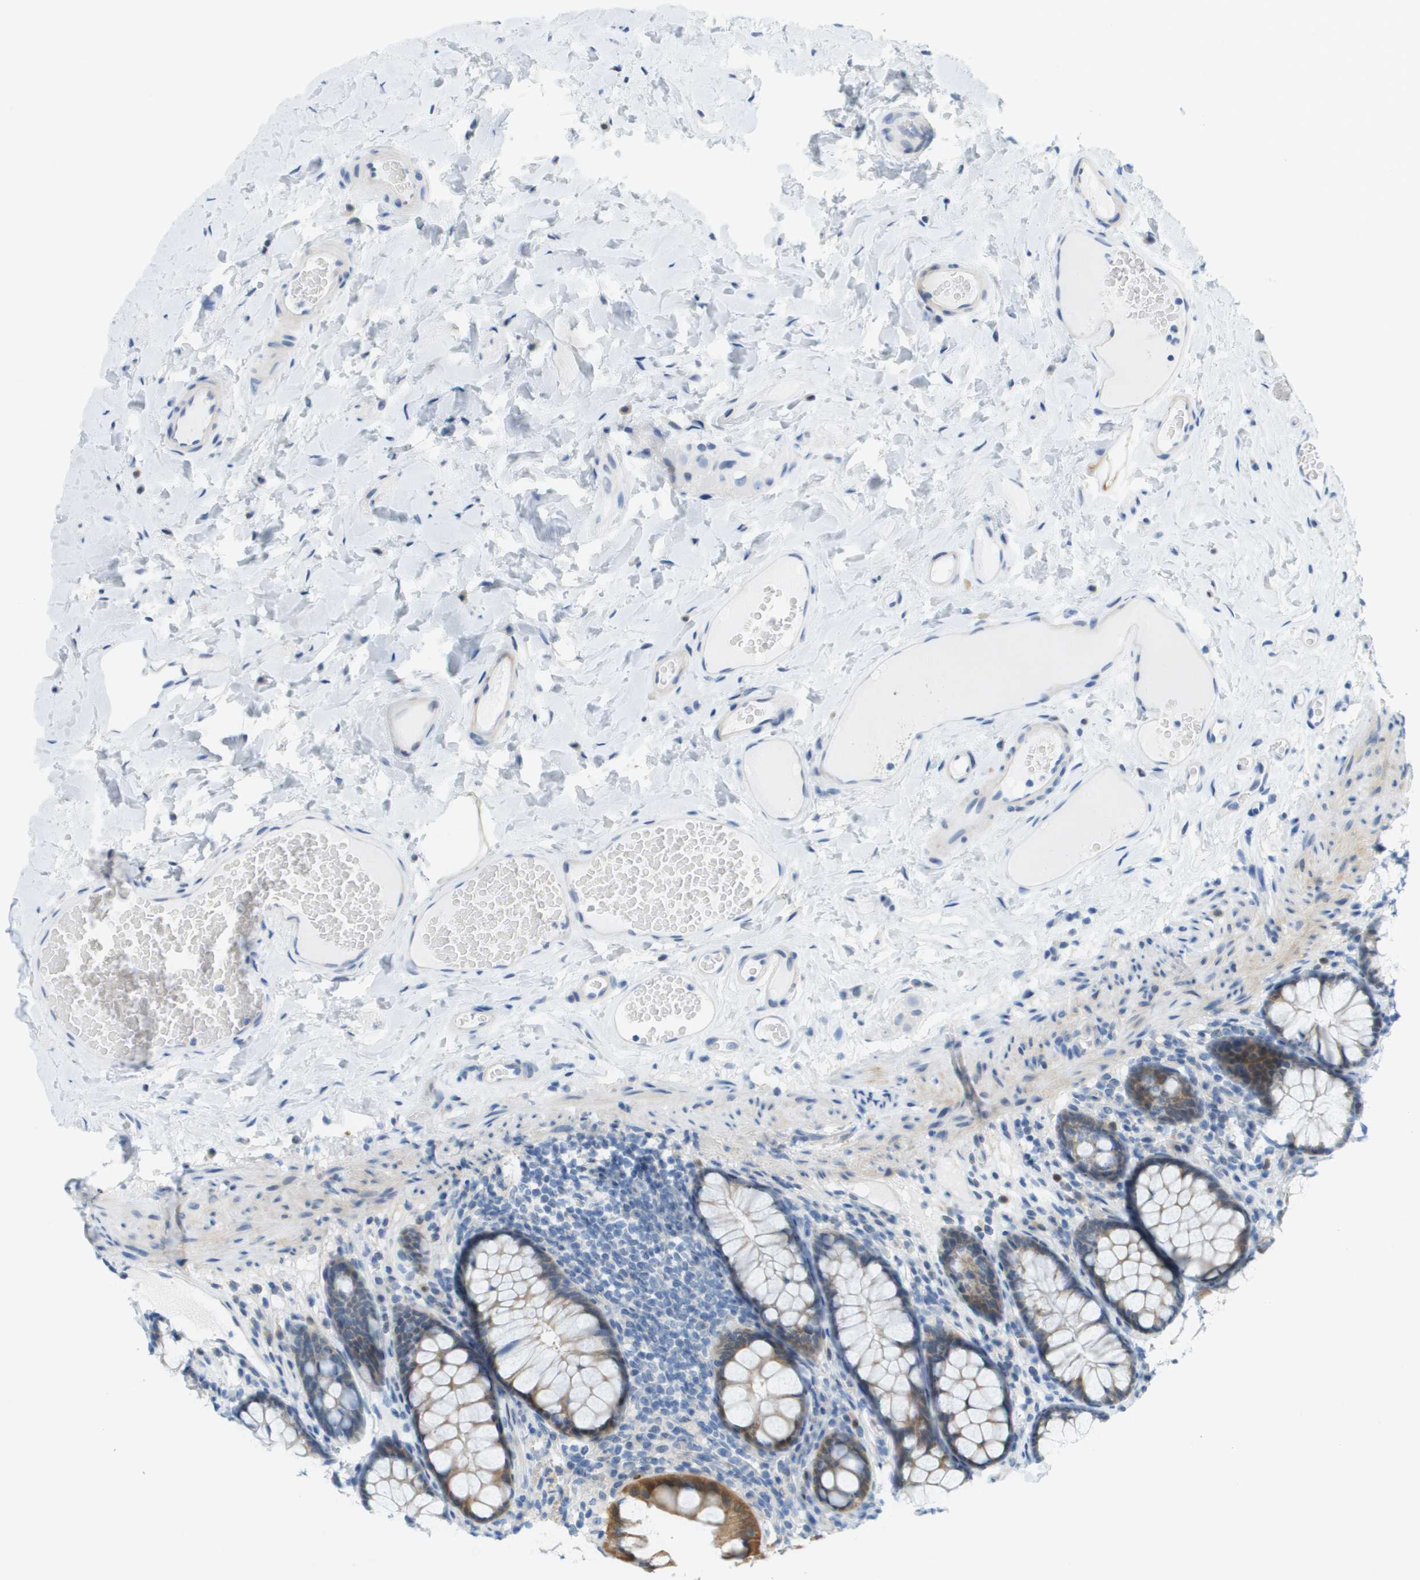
{"staining": {"intensity": "negative", "quantity": "none", "location": "none"}, "tissue": "colon", "cell_type": "Endothelial cells", "image_type": "normal", "snomed": [{"axis": "morphology", "description": "Normal tissue, NOS"}, {"axis": "topography", "description": "Colon"}], "caption": "This histopathology image is of normal colon stained with immunohistochemistry to label a protein in brown with the nuclei are counter-stained blue. There is no expression in endothelial cells. The staining was performed using DAB to visualize the protein expression in brown, while the nuclei were stained in blue with hematoxylin (Magnification: 20x).", "gene": "CUL9", "patient": {"sex": "female", "age": 55}}